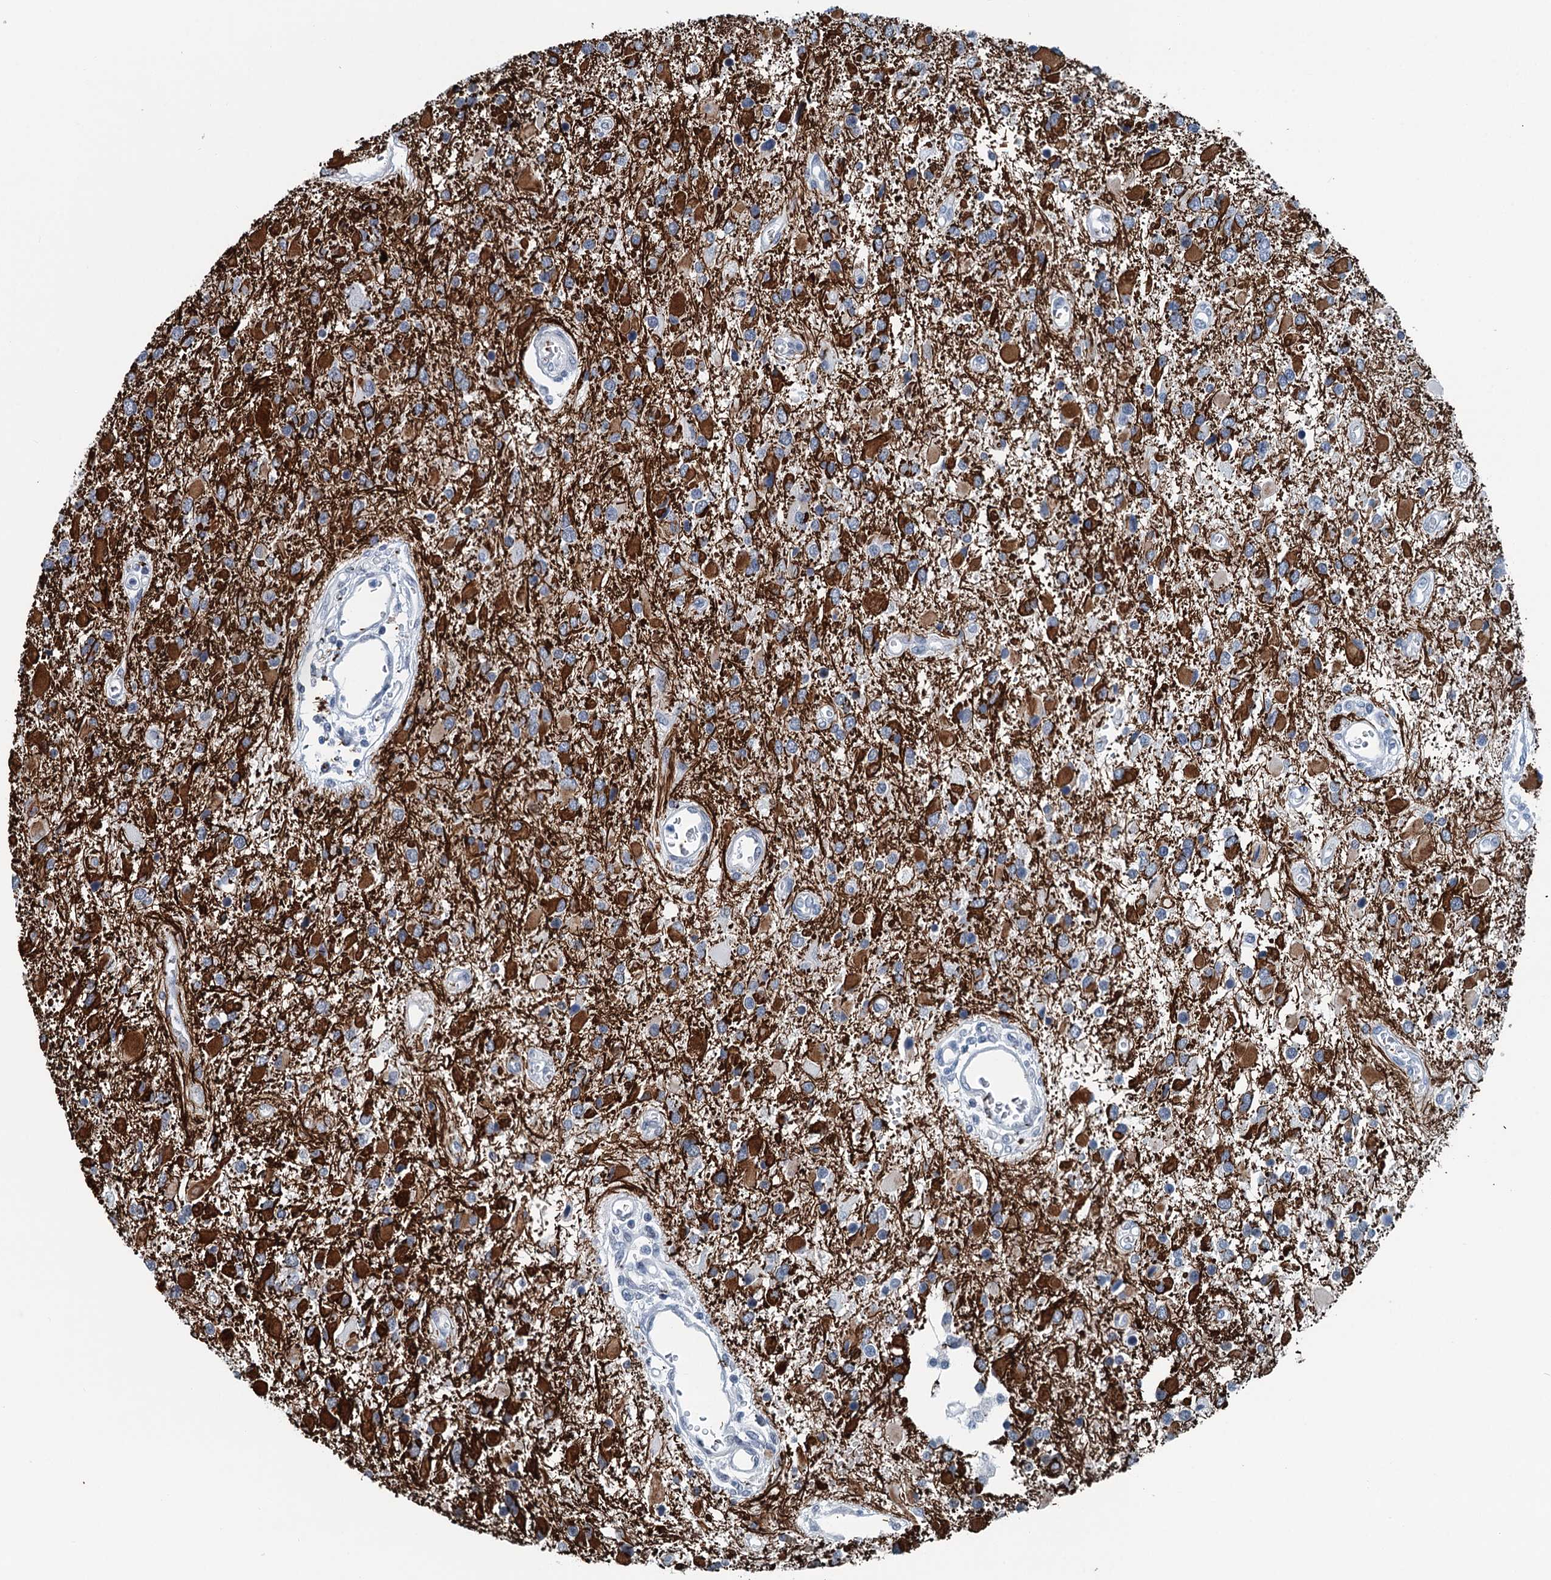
{"staining": {"intensity": "strong", "quantity": "25%-75%", "location": "cytoplasmic/membranous"}, "tissue": "glioma", "cell_type": "Tumor cells", "image_type": "cancer", "snomed": [{"axis": "morphology", "description": "Glioma, malignant, High grade"}, {"axis": "topography", "description": "Brain"}], "caption": "Approximately 25%-75% of tumor cells in human glioma exhibit strong cytoplasmic/membranous protein staining as visualized by brown immunohistochemical staining.", "gene": "TRPT1", "patient": {"sex": "male", "age": 53}}